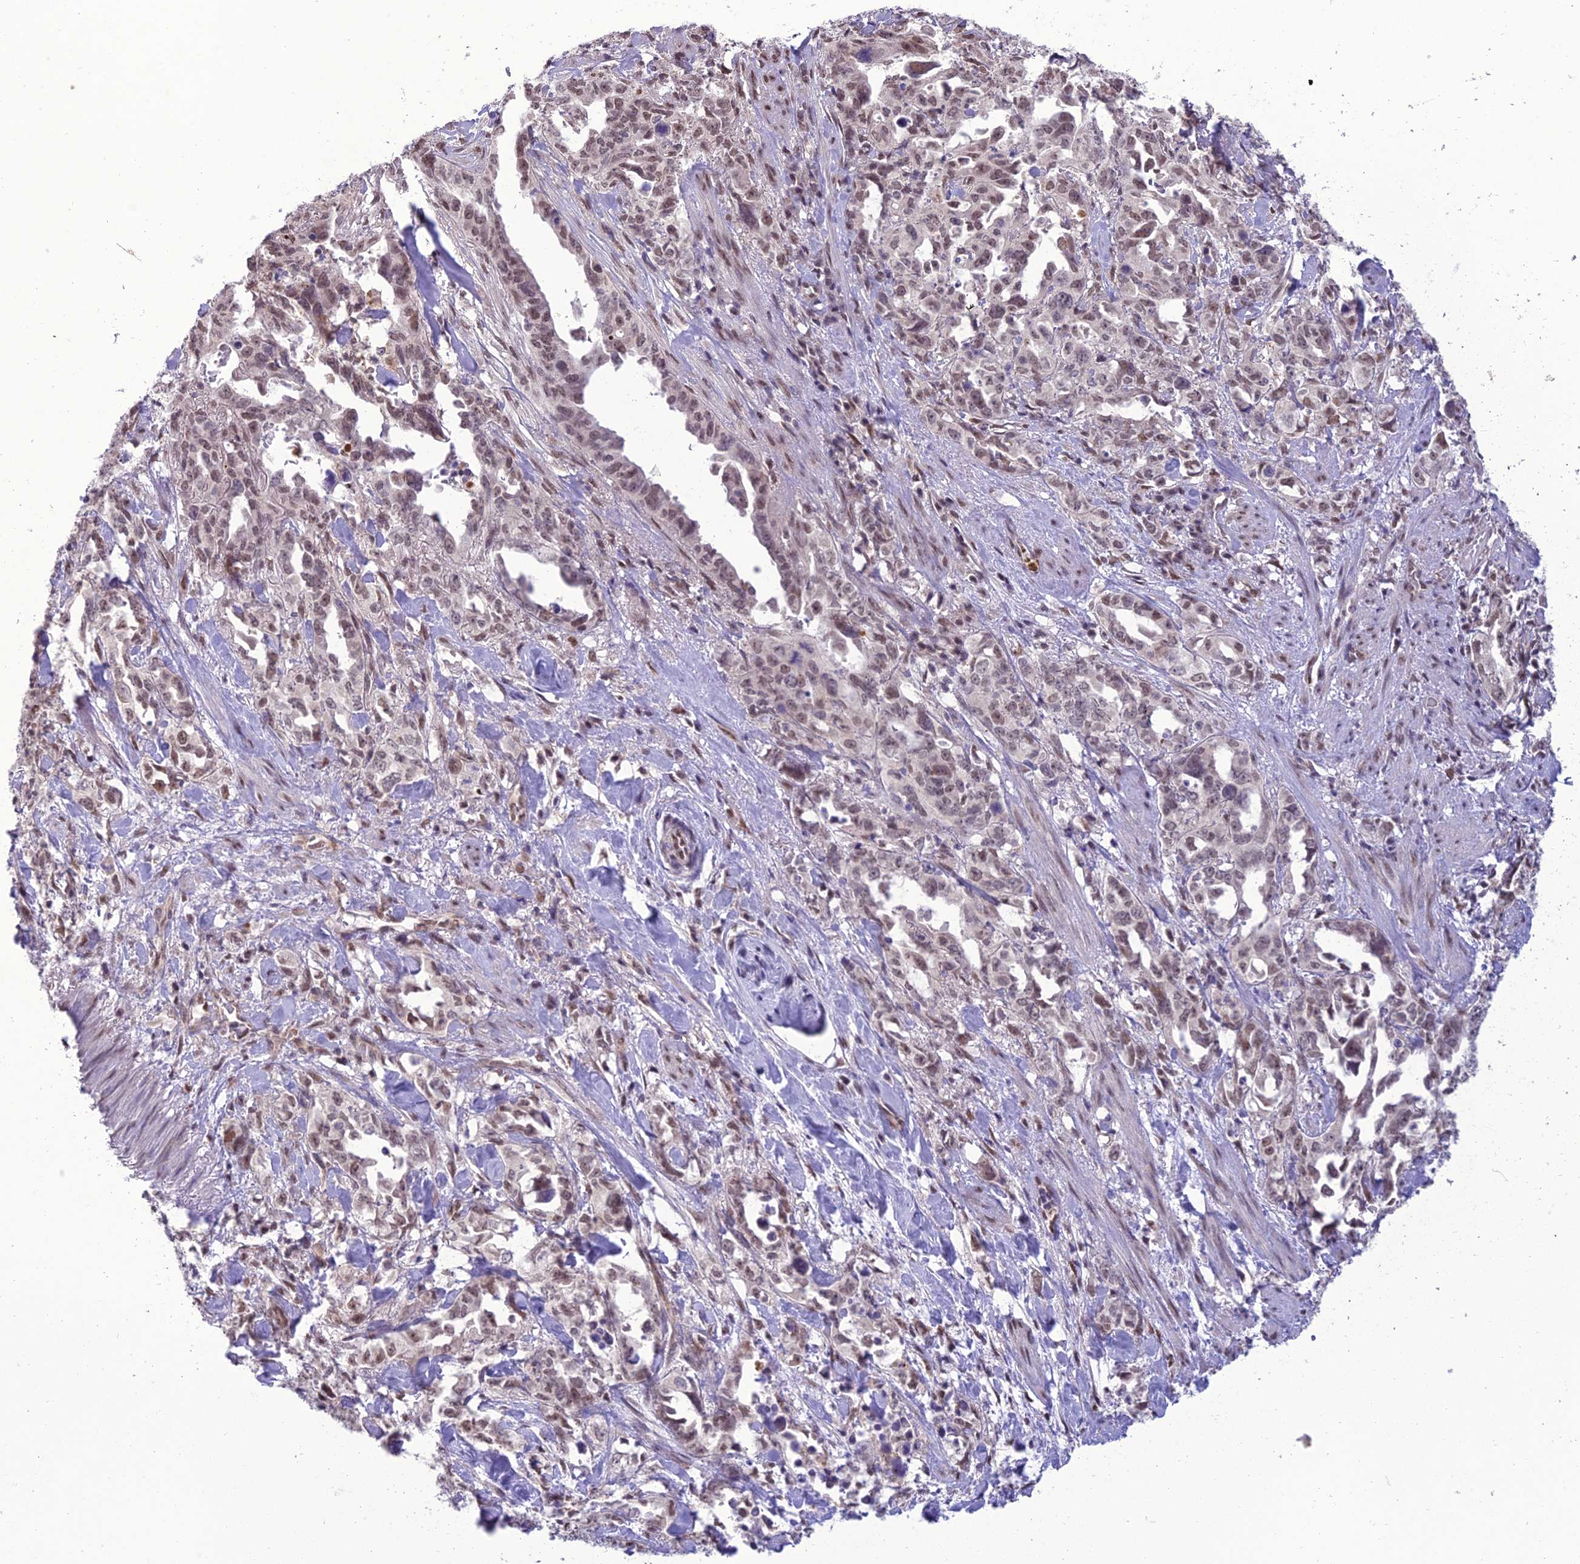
{"staining": {"intensity": "weak", "quantity": ">75%", "location": "nuclear"}, "tissue": "endometrial cancer", "cell_type": "Tumor cells", "image_type": "cancer", "snomed": [{"axis": "morphology", "description": "Adenocarcinoma, NOS"}, {"axis": "topography", "description": "Endometrium"}], "caption": "A histopathology image showing weak nuclear expression in approximately >75% of tumor cells in endometrial adenocarcinoma, as visualized by brown immunohistochemical staining.", "gene": "RANBP3", "patient": {"sex": "female", "age": 65}}